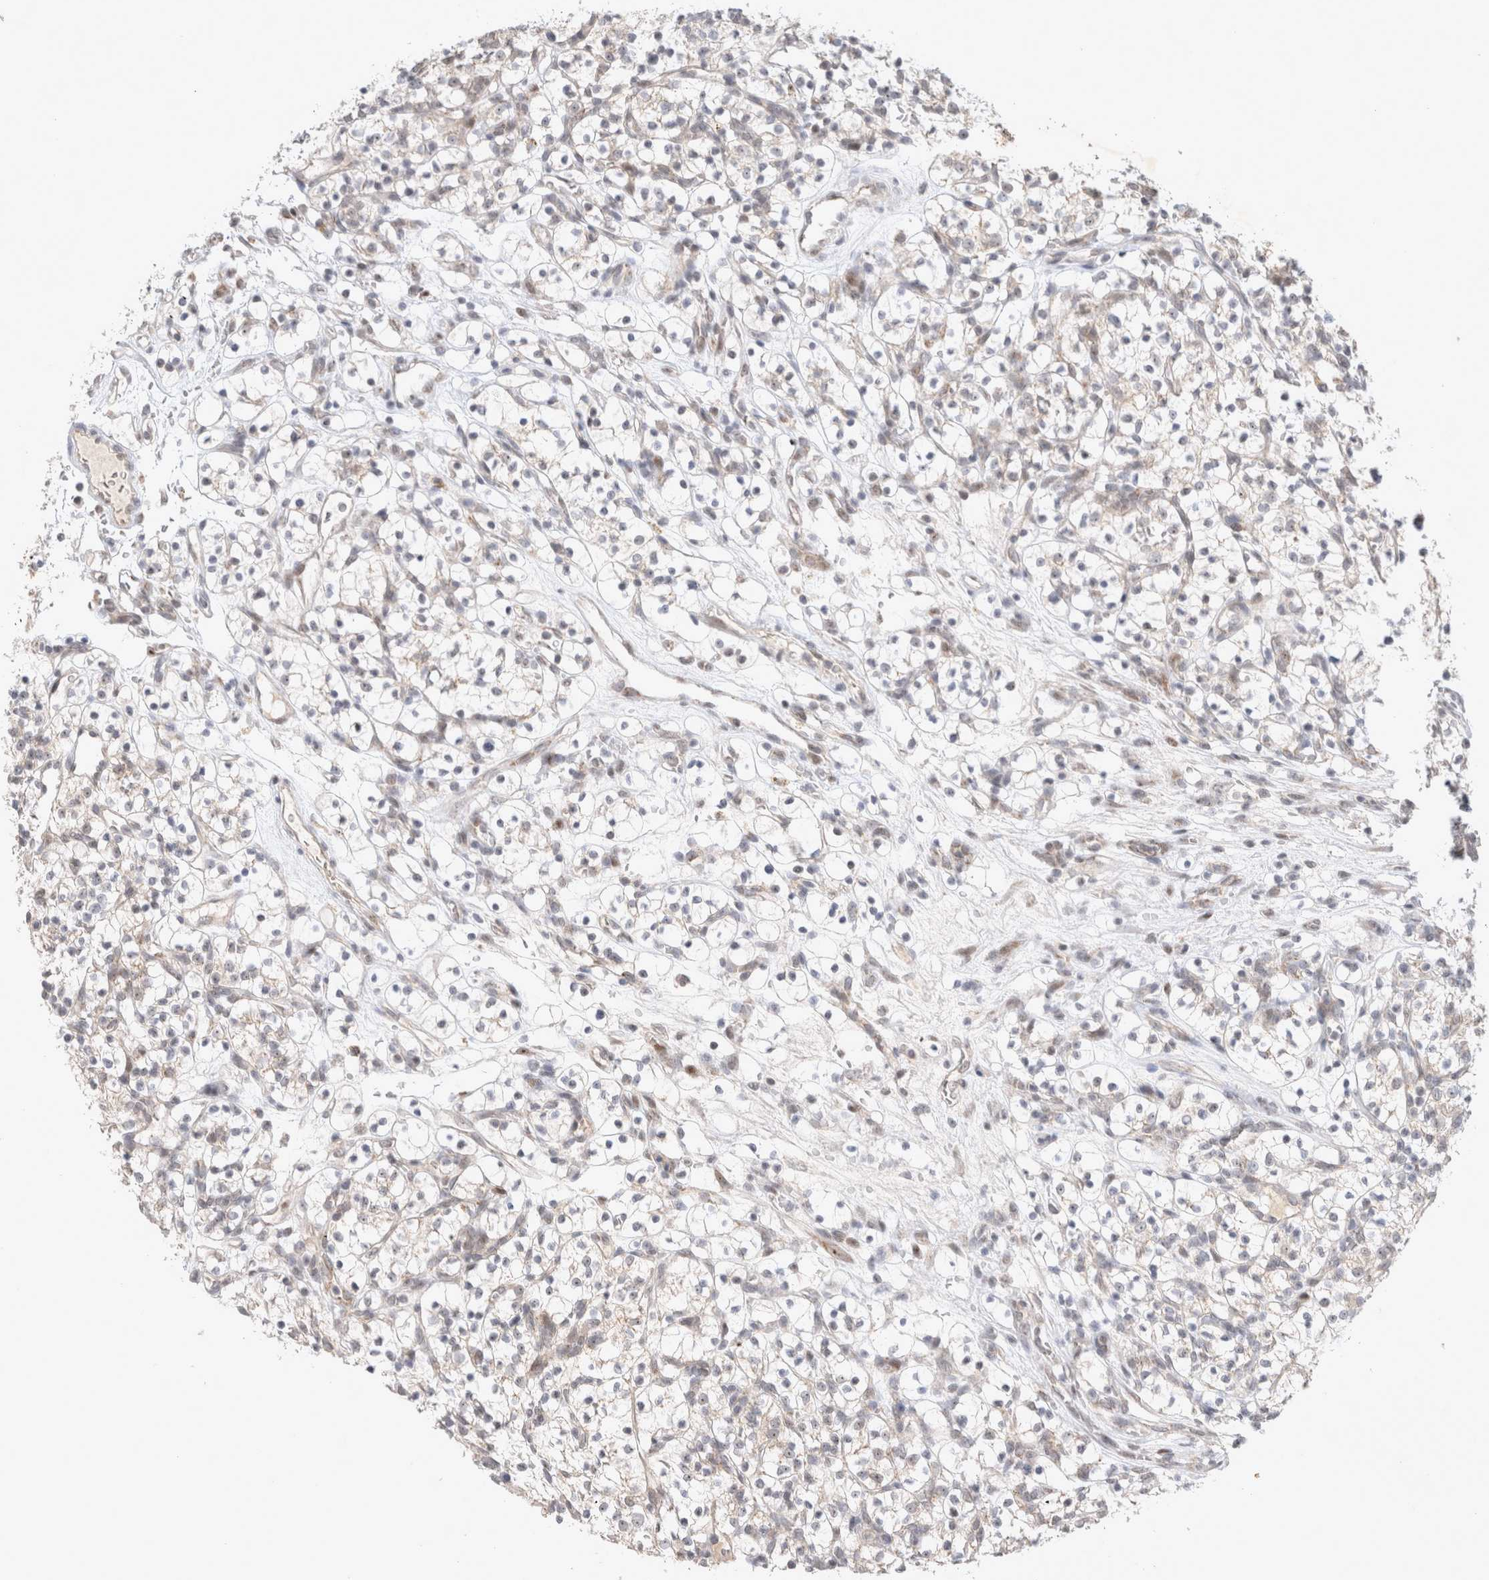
{"staining": {"intensity": "weak", "quantity": "<25%", "location": "cytoplasmic/membranous,nuclear"}, "tissue": "renal cancer", "cell_type": "Tumor cells", "image_type": "cancer", "snomed": [{"axis": "morphology", "description": "Adenocarcinoma, NOS"}, {"axis": "topography", "description": "Kidney"}], "caption": "A histopathology image of human renal cancer (adenocarcinoma) is negative for staining in tumor cells.", "gene": "MRPL37", "patient": {"sex": "female", "age": 57}}